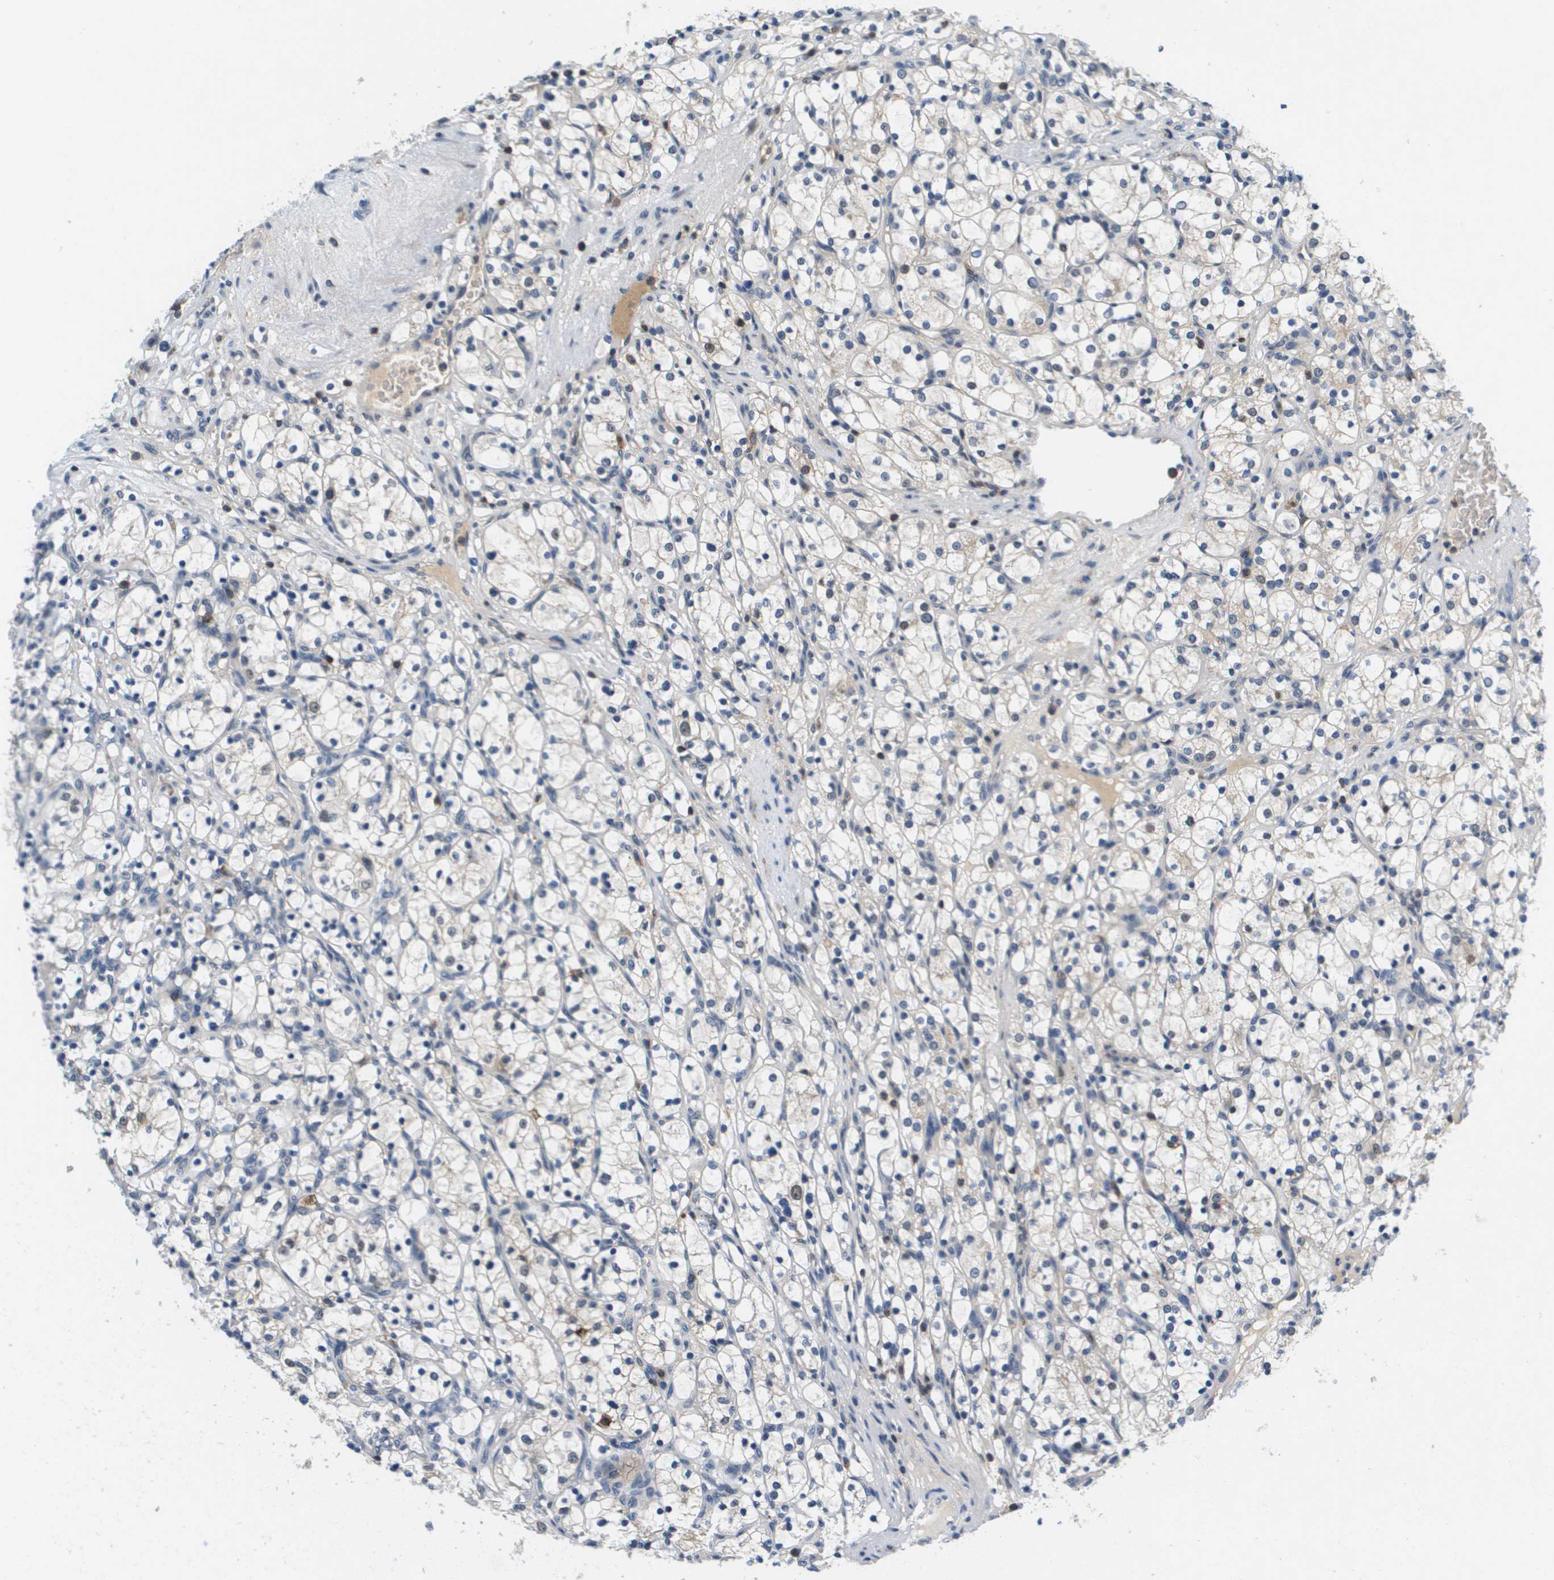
{"staining": {"intensity": "negative", "quantity": "none", "location": "none"}, "tissue": "renal cancer", "cell_type": "Tumor cells", "image_type": "cancer", "snomed": [{"axis": "morphology", "description": "Adenocarcinoma, NOS"}, {"axis": "topography", "description": "Kidney"}], "caption": "Tumor cells show no significant staining in adenocarcinoma (renal).", "gene": "KCNQ5", "patient": {"sex": "female", "age": 69}}